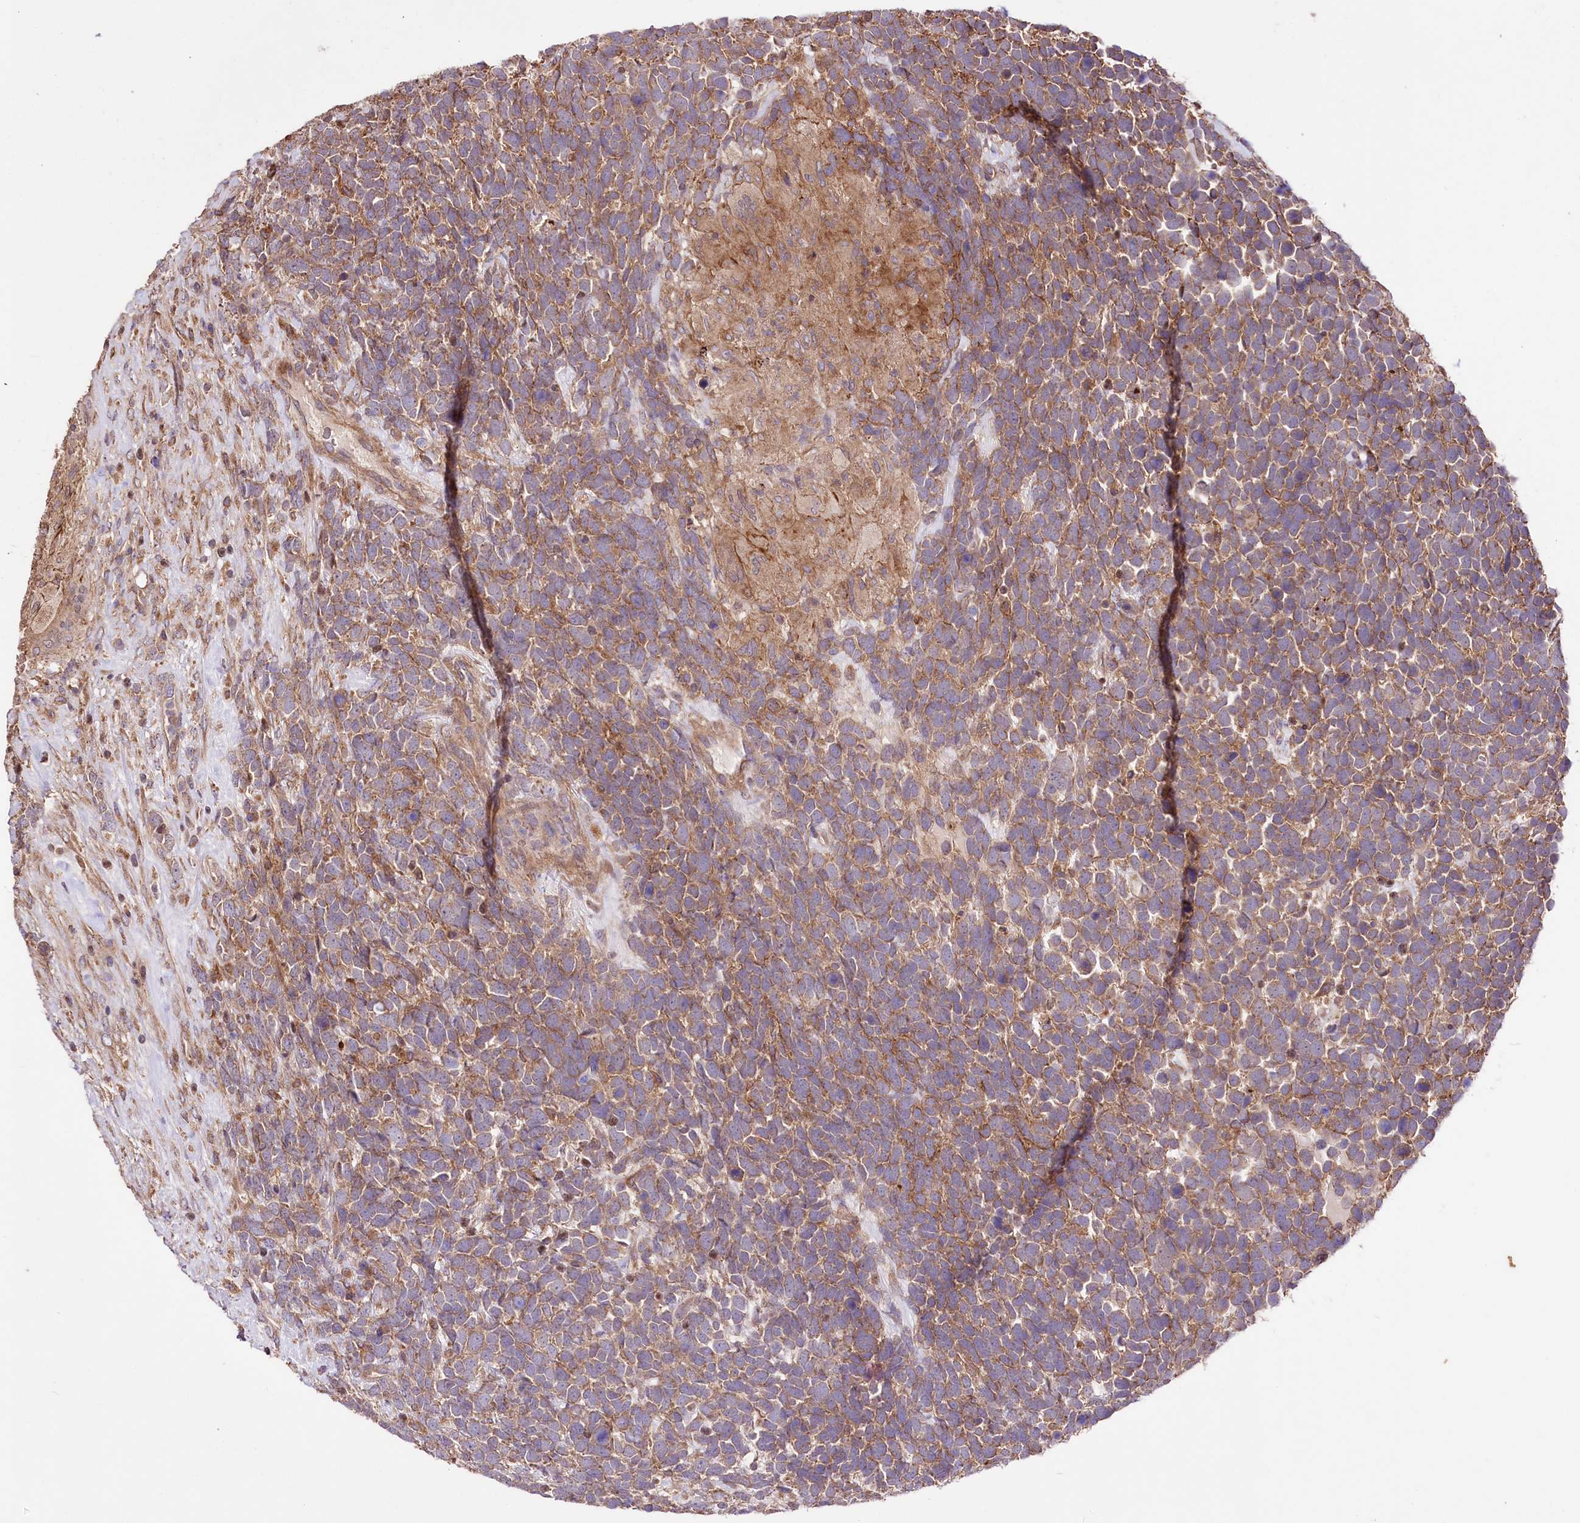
{"staining": {"intensity": "moderate", "quantity": ">75%", "location": "cytoplasmic/membranous"}, "tissue": "urothelial cancer", "cell_type": "Tumor cells", "image_type": "cancer", "snomed": [{"axis": "morphology", "description": "Urothelial carcinoma, High grade"}, {"axis": "topography", "description": "Urinary bladder"}], "caption": "Moderate cytoplasmic/membranous expression is present in approximately >75% of tumor cells in urothelial cancer. Nuclei are stained in blue.", "gene": "WWC1", "patient": {"sex": "female", "age": 82}}